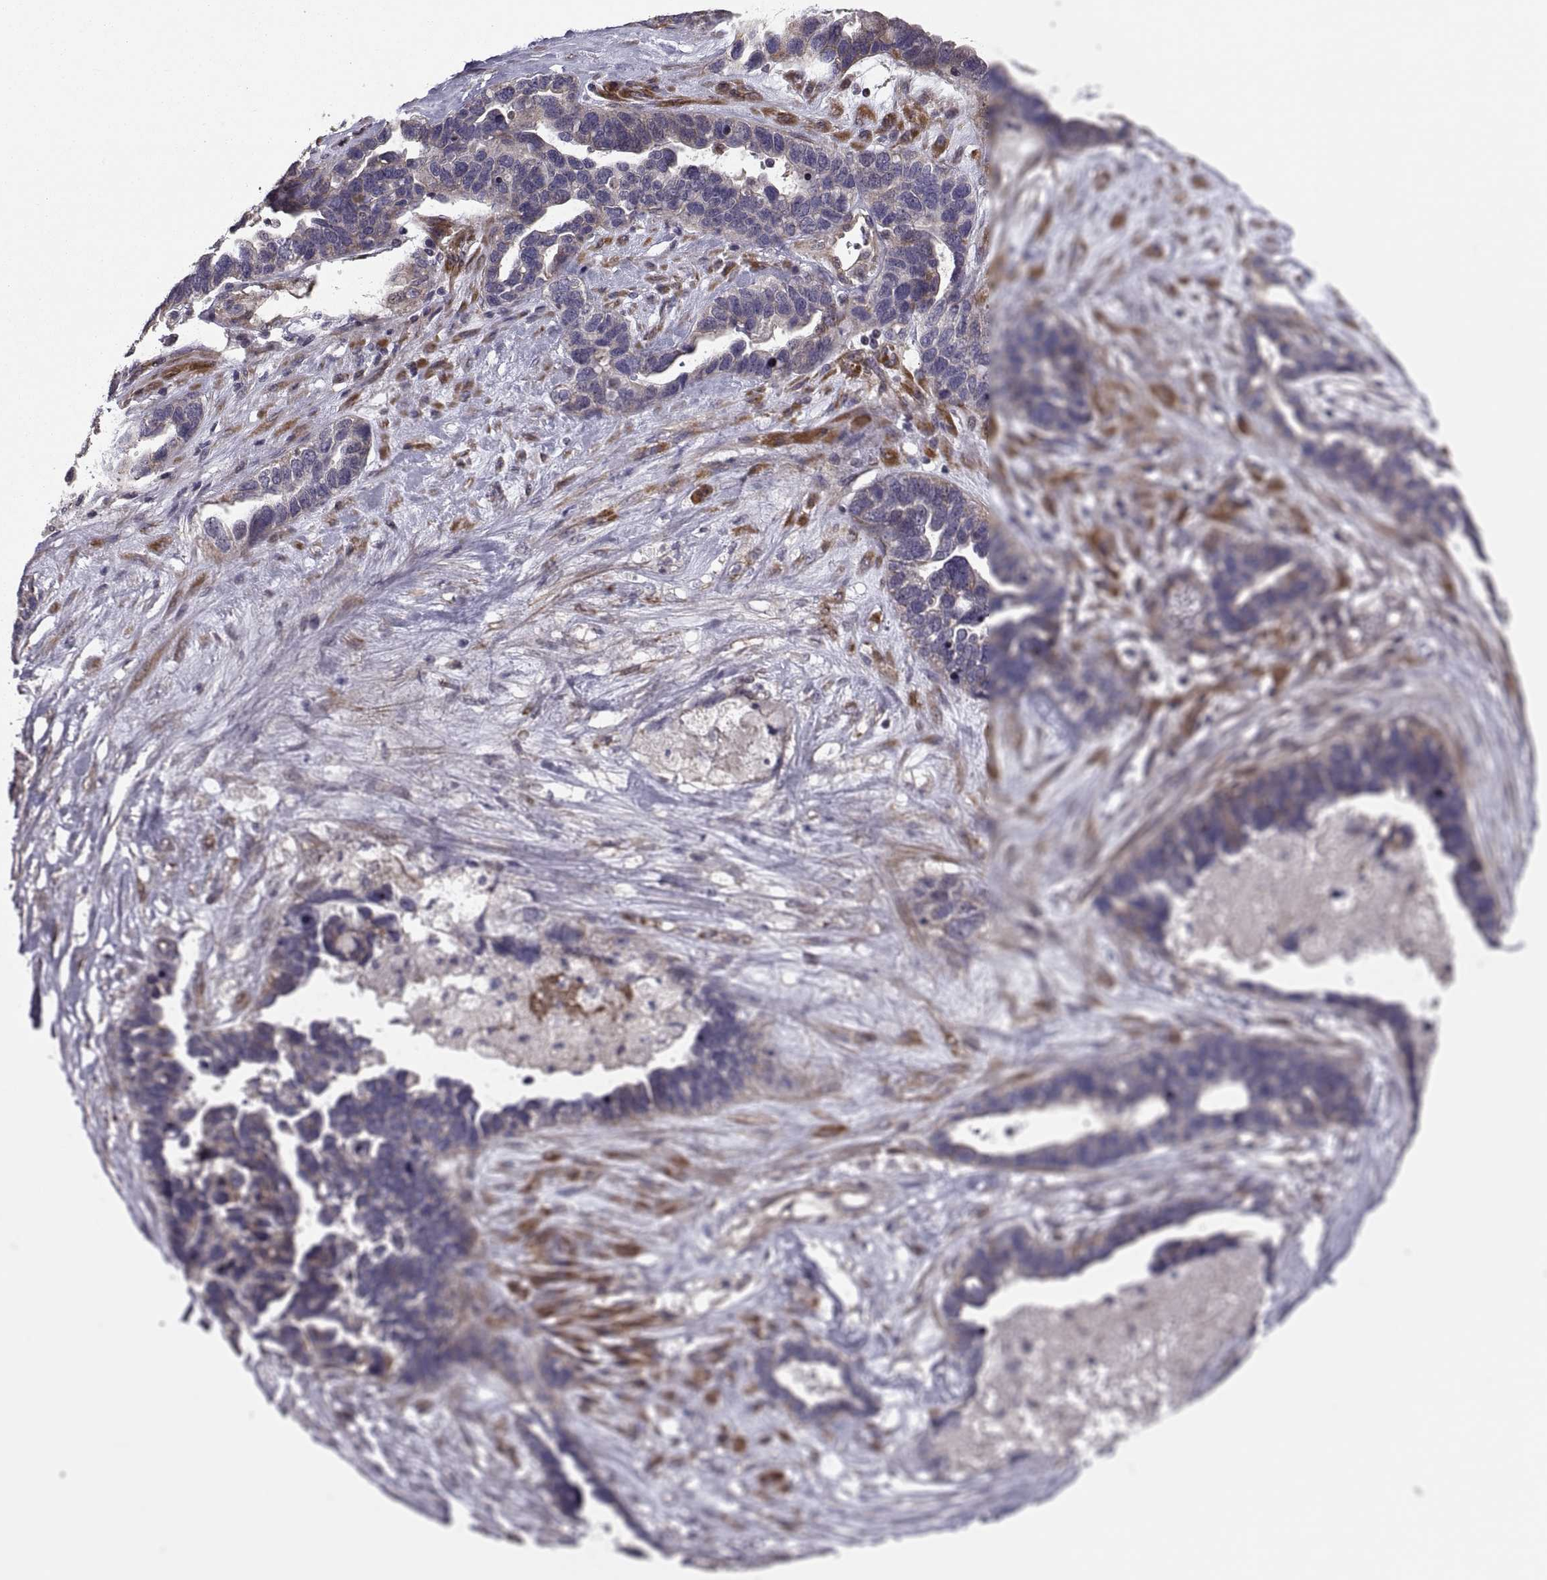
{"staining": {"intensity": "weak", "quantity": "<25%", "location": "cytoplasmic/membranous"}, "tissue": "ovarian cancer", "cell_type": "Tumor cells", "image_type": "cancer", "snomed": [{"axis": "morphology", "description": "Cystadenocarcinoma, serous, NOS"}, {"axis": "topography", "description": "Ovary"}], "caption": "Micrograph shows no protein staining in tumor cells of ovarian cancer tissue. The staining was performed using DAB to visualize the protein expression in brown, while the nuclei were stained in blue with hematoxylin (Magnification: 20x).", "gene": "PMM2", "patient": {"sex": "female", "age": 54}}